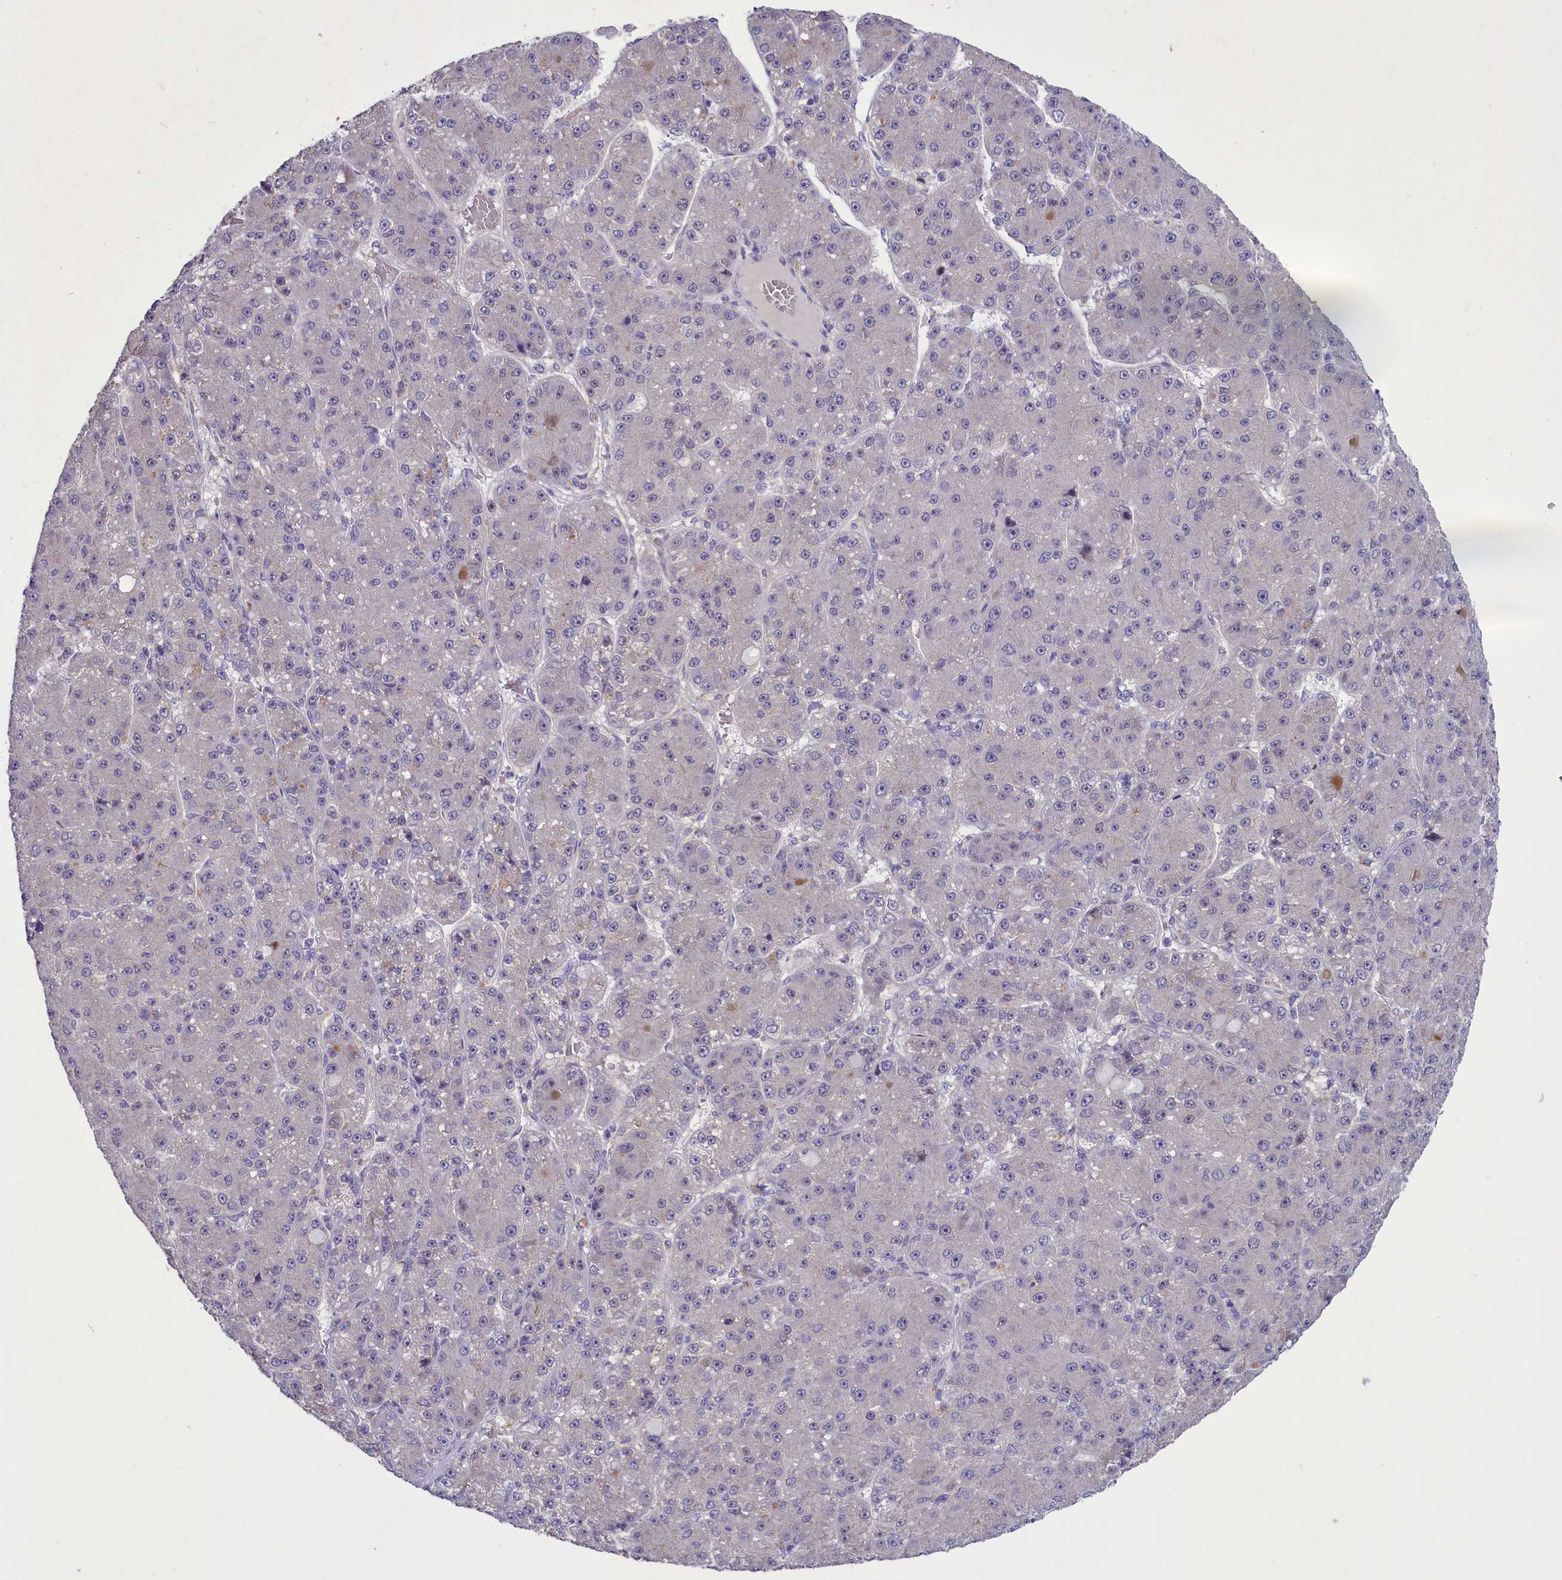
{"staining": {"intensity": "negative", "quantity": "none", "location": "none"}, "tissue": "liver cancer", "cell_type": "Tumor cells", "image_type": "cancer", "snomed": [{"axis": "morphology", "description": "Carcinoma, Hepatocellular, NOS"}, {"axis": "topography", "description": "Liver"}], "caption": "Hepatocellular carcinoma (liver) stained for a protein using IHC shows no staining tumor cells.", "gene": "ENPP6", "patient": {"sex": "male", "age": 67}}